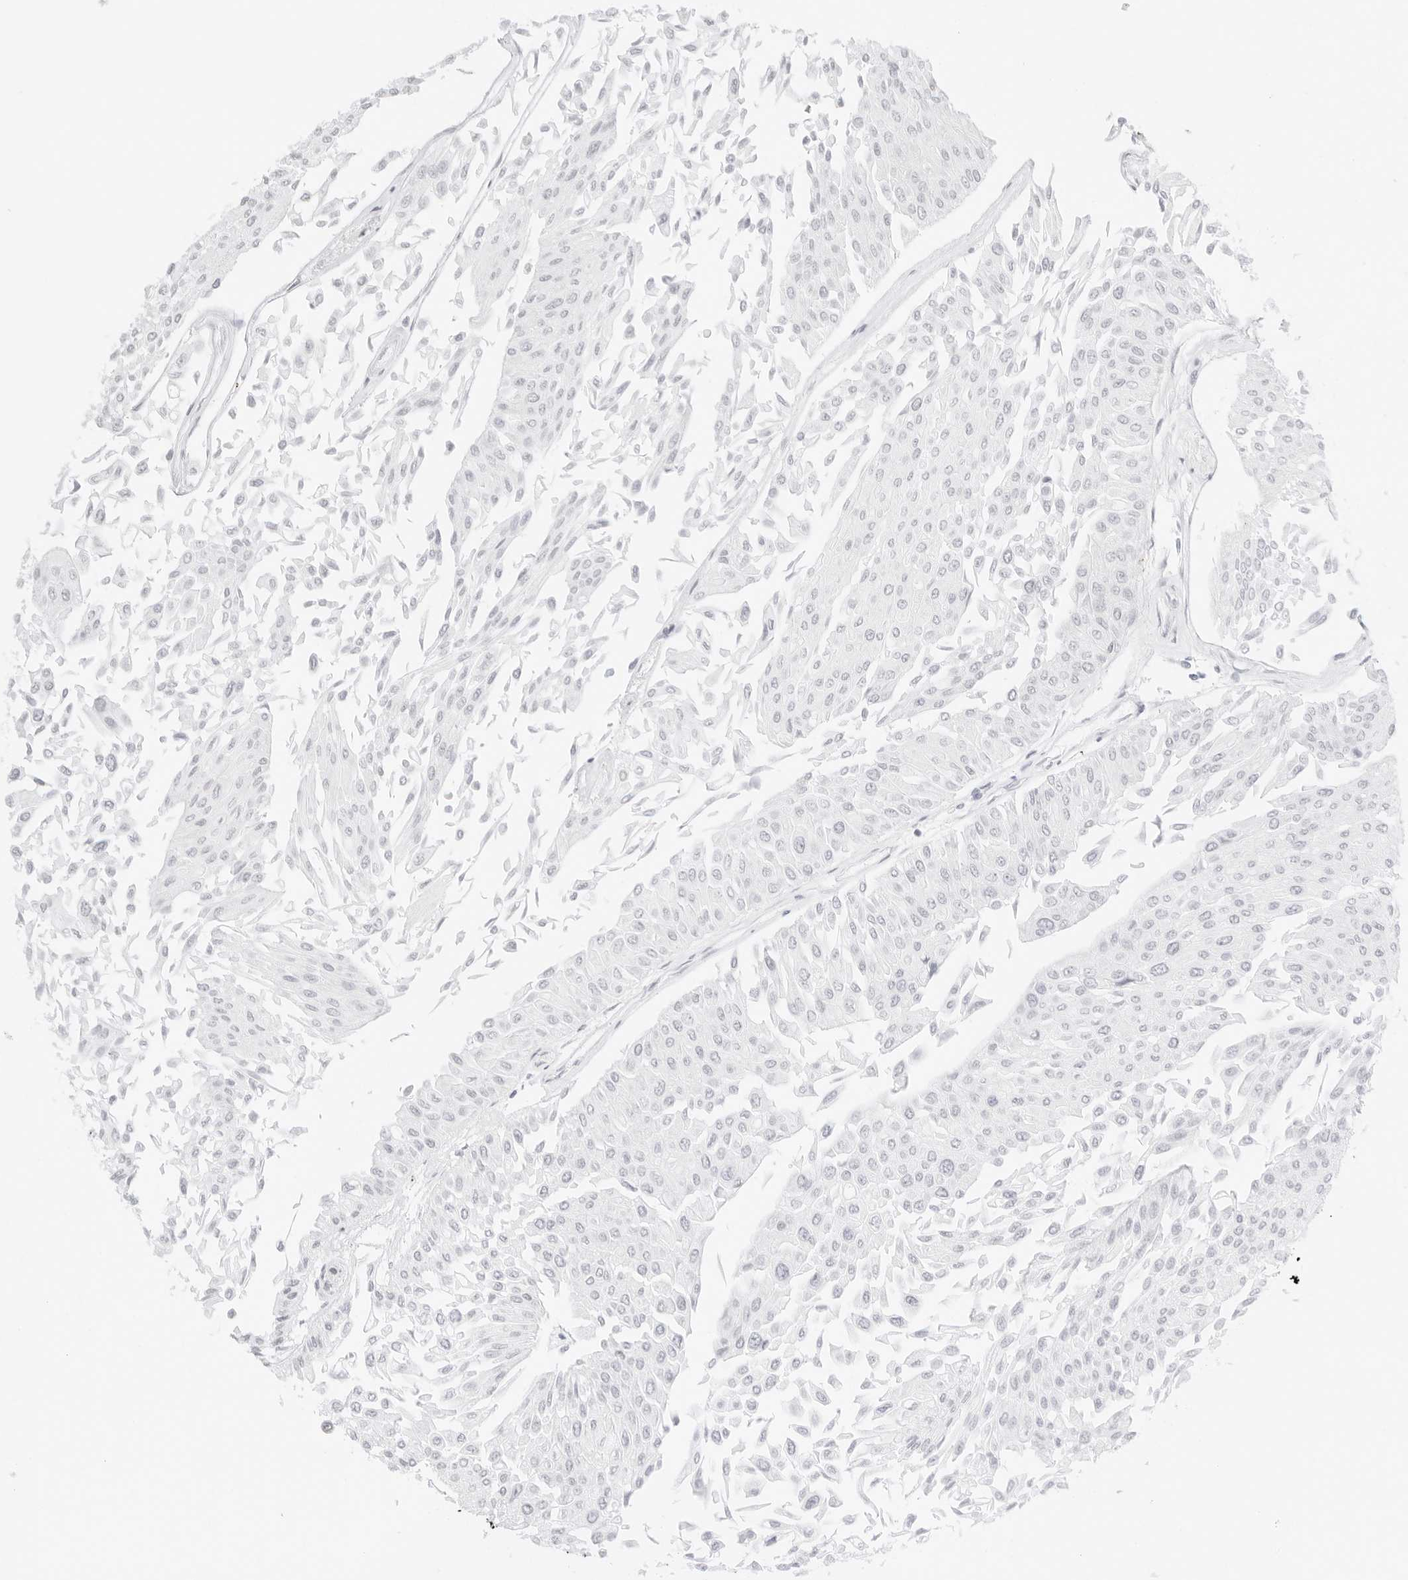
{"staining": {"intensity": "negative", "quantity": "none", "location": "none"}, "tissue": "urothelial cancer", "cell_type": "Tumor cells", "image_type": "cancer", "snomed": [{"axis": "morphology", "description": "Urothelial carcinoma, Low grade"}, {"axis": "topography", "description": "Urinary bladder"}], "caption": "This is an immunohistochemistry micrograph of urothelial carcinoma (low-grade). There is no positivity in tumor cells.", "gene": "FBLN5", "patient": {"sex": "male", "age": 67}}